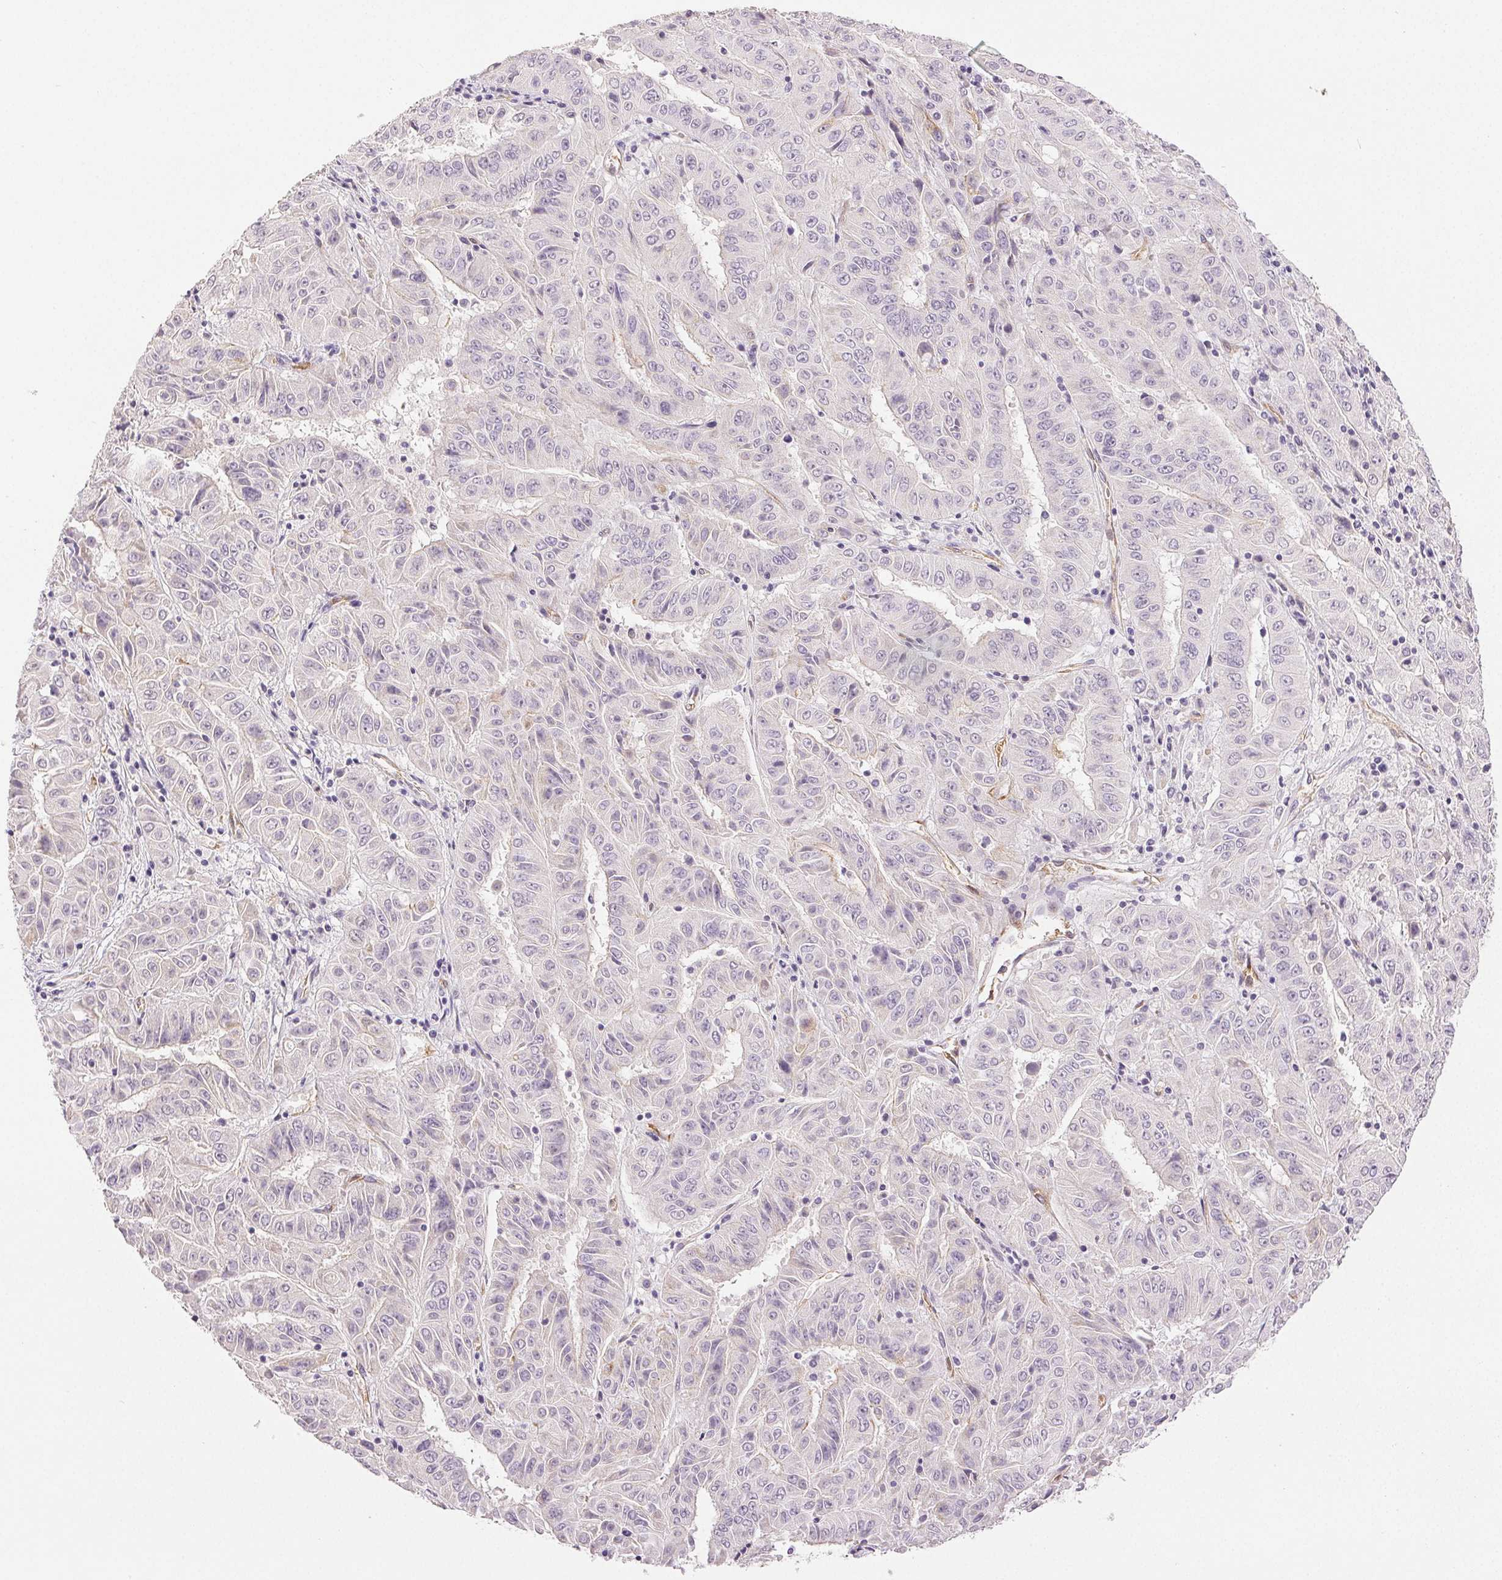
{"staining": {"intensity": "negative", "quantity": "none", "location": "none"}, "tissue": "pancreatic cancer", "cell_type": "Tumor cells", "image_type": "cancer", "snomed": [{"axis": "morphology", "description": "Adenocarcinoma, NOS"}, {"axis": "topography", "description": "Pancreas"}], "caption": "Tumor cells are negative for brown protein staining in pancreatic adenocarcinoma.", "gene": "PLCB1", "patient": {"sex": "male", "age": 63}}